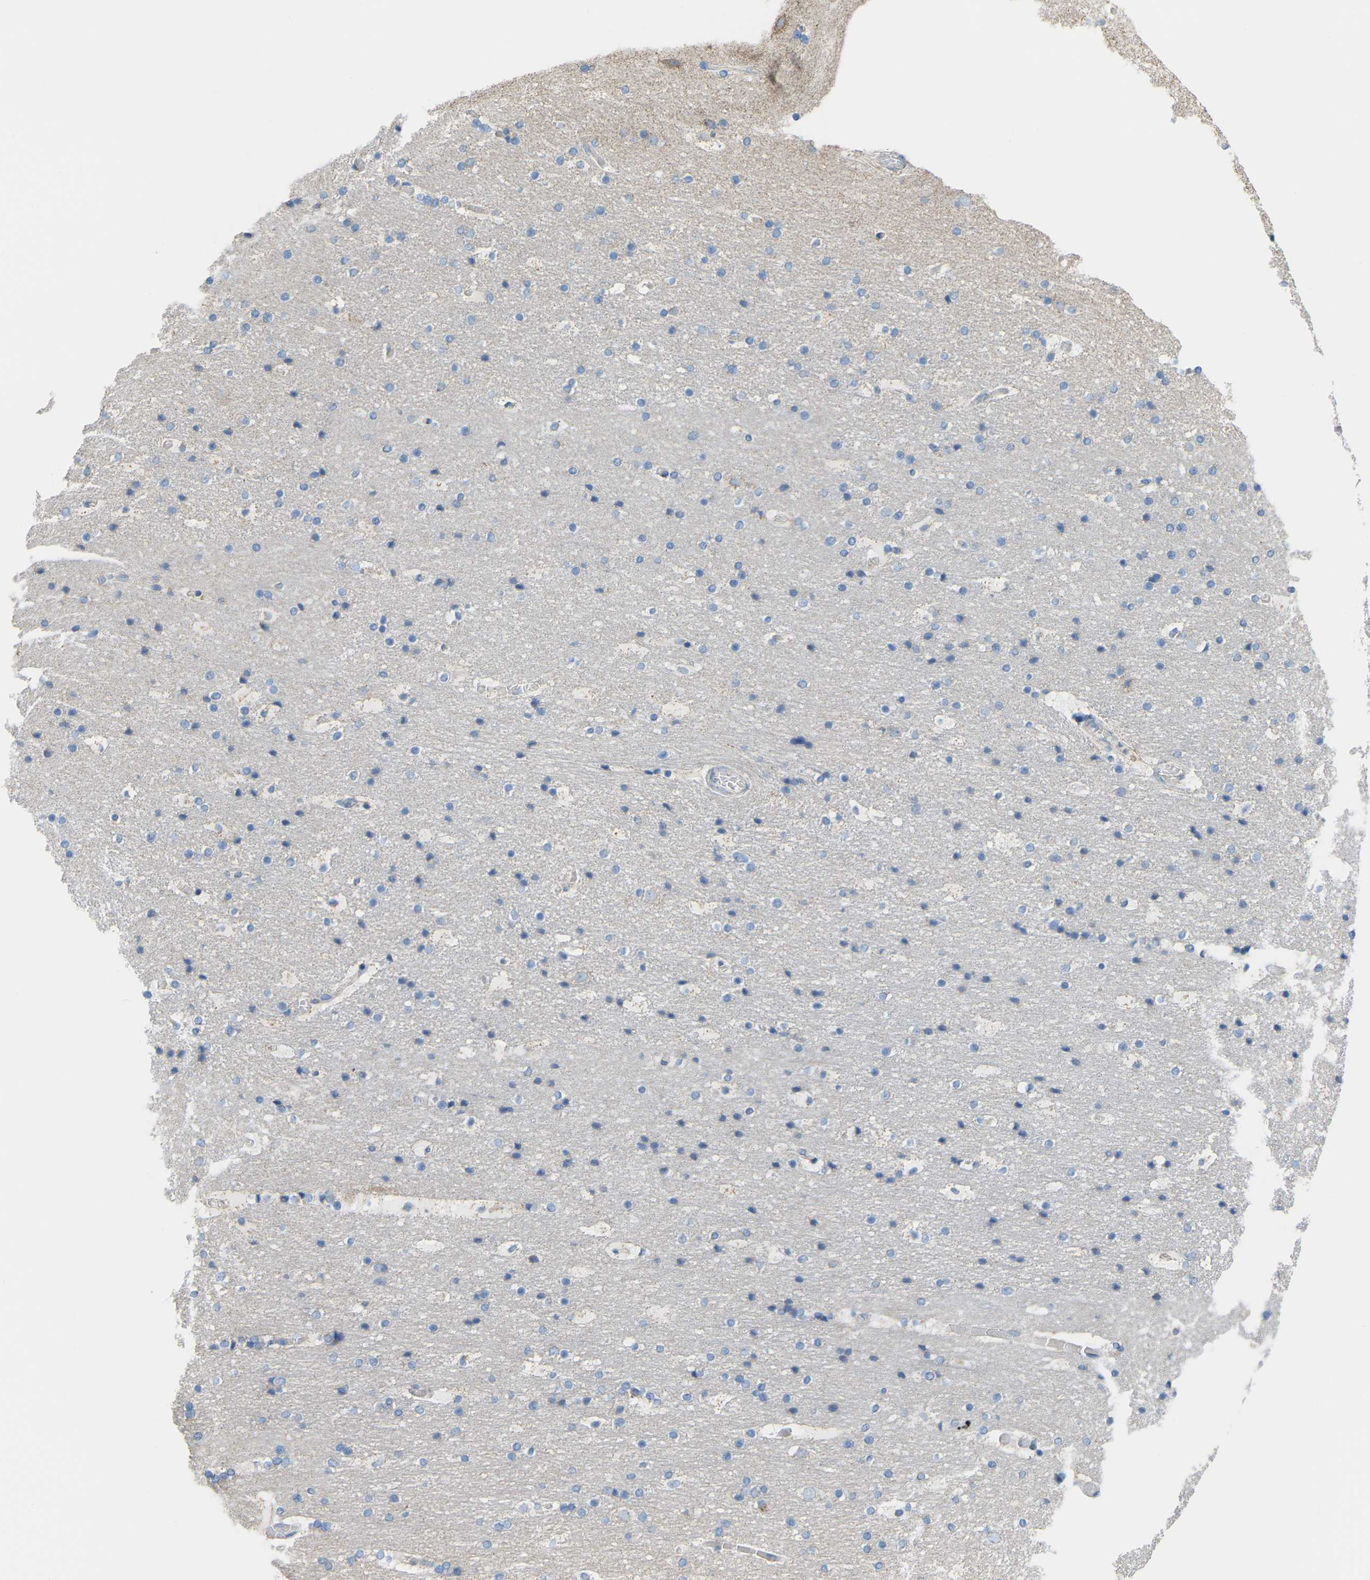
{"staining": {"intensity": "negative", "quantity": "none", "location": "none"}, "tissue": "cerebral cortex", "cell_type": "Endothelial cells", "image_type": "normal", "snomed": [{"axis": "morphology", "description": "Normal tissue, NOS"}, {"axis": "topography", "description": "Cerebral cortex"}], "caption": "Photomicrograph shows no significant protein staining in endothelial cells of unremarkable cerebral cortex.", "gene": "CROT", "patient": {"sex": "male", "age": 57}}